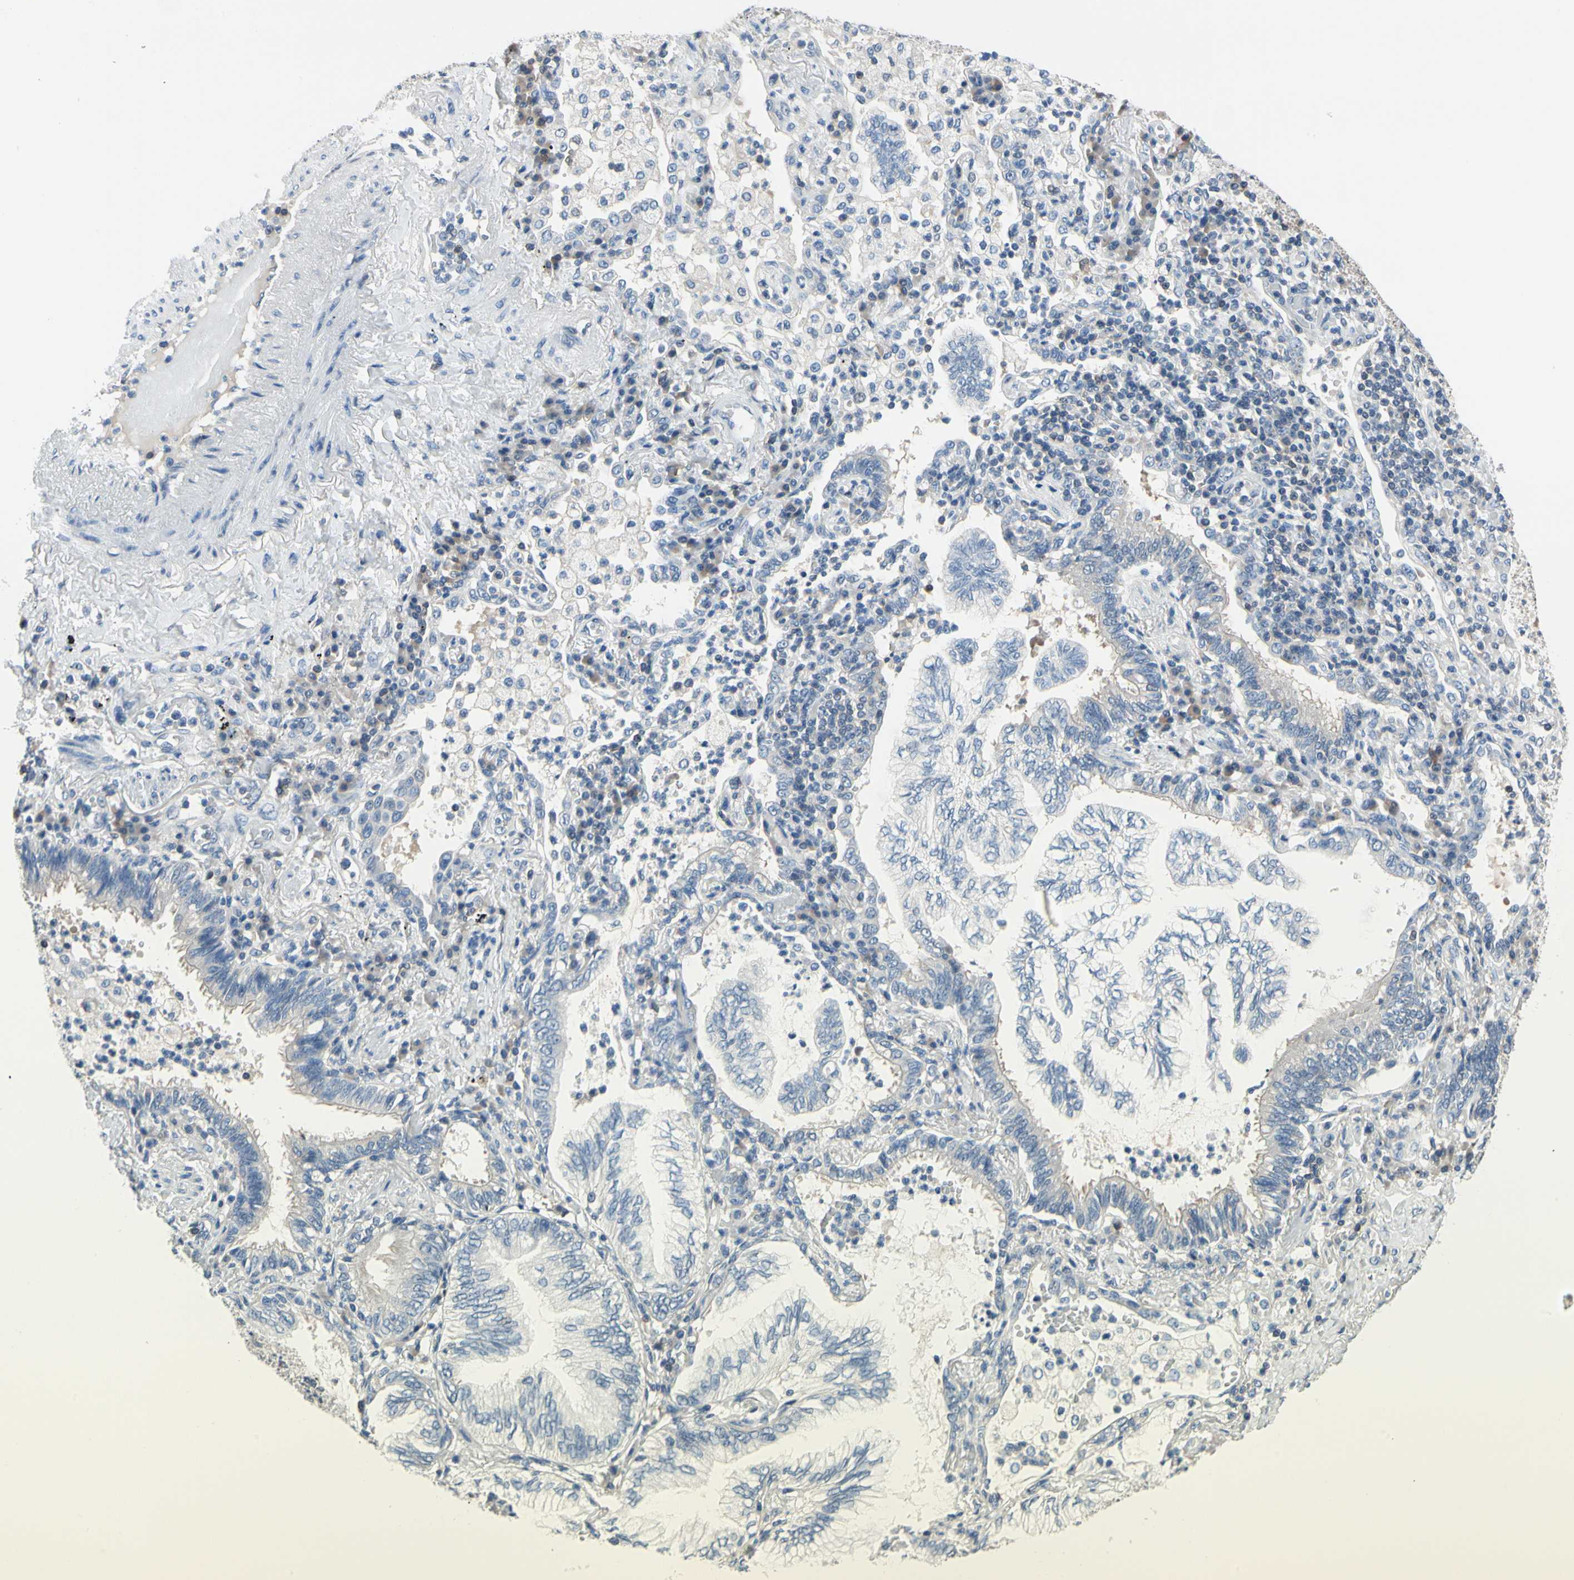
{"staining": {"intensity": "negative", "quantity": "none", "location": "none"}, "tissue": "lung cancer", "cell_type": "Tumor cells", "image_type": "cancer", "snomed": [{"axis": "morphology", "description": "Normal tissue, NOS"}, {"axis": "morphology", "description": "Adenocarcinoma, NOS"}, {"axis": "topography", "description": "Bronchus"}, {"axis": "topography", "description": "Lung"}], "caption": "Tumor cells show no significant positivity in lung adenocarcinoma.", "gene": "NFATC2", "patient": {"sex": "female", "age": 70}}